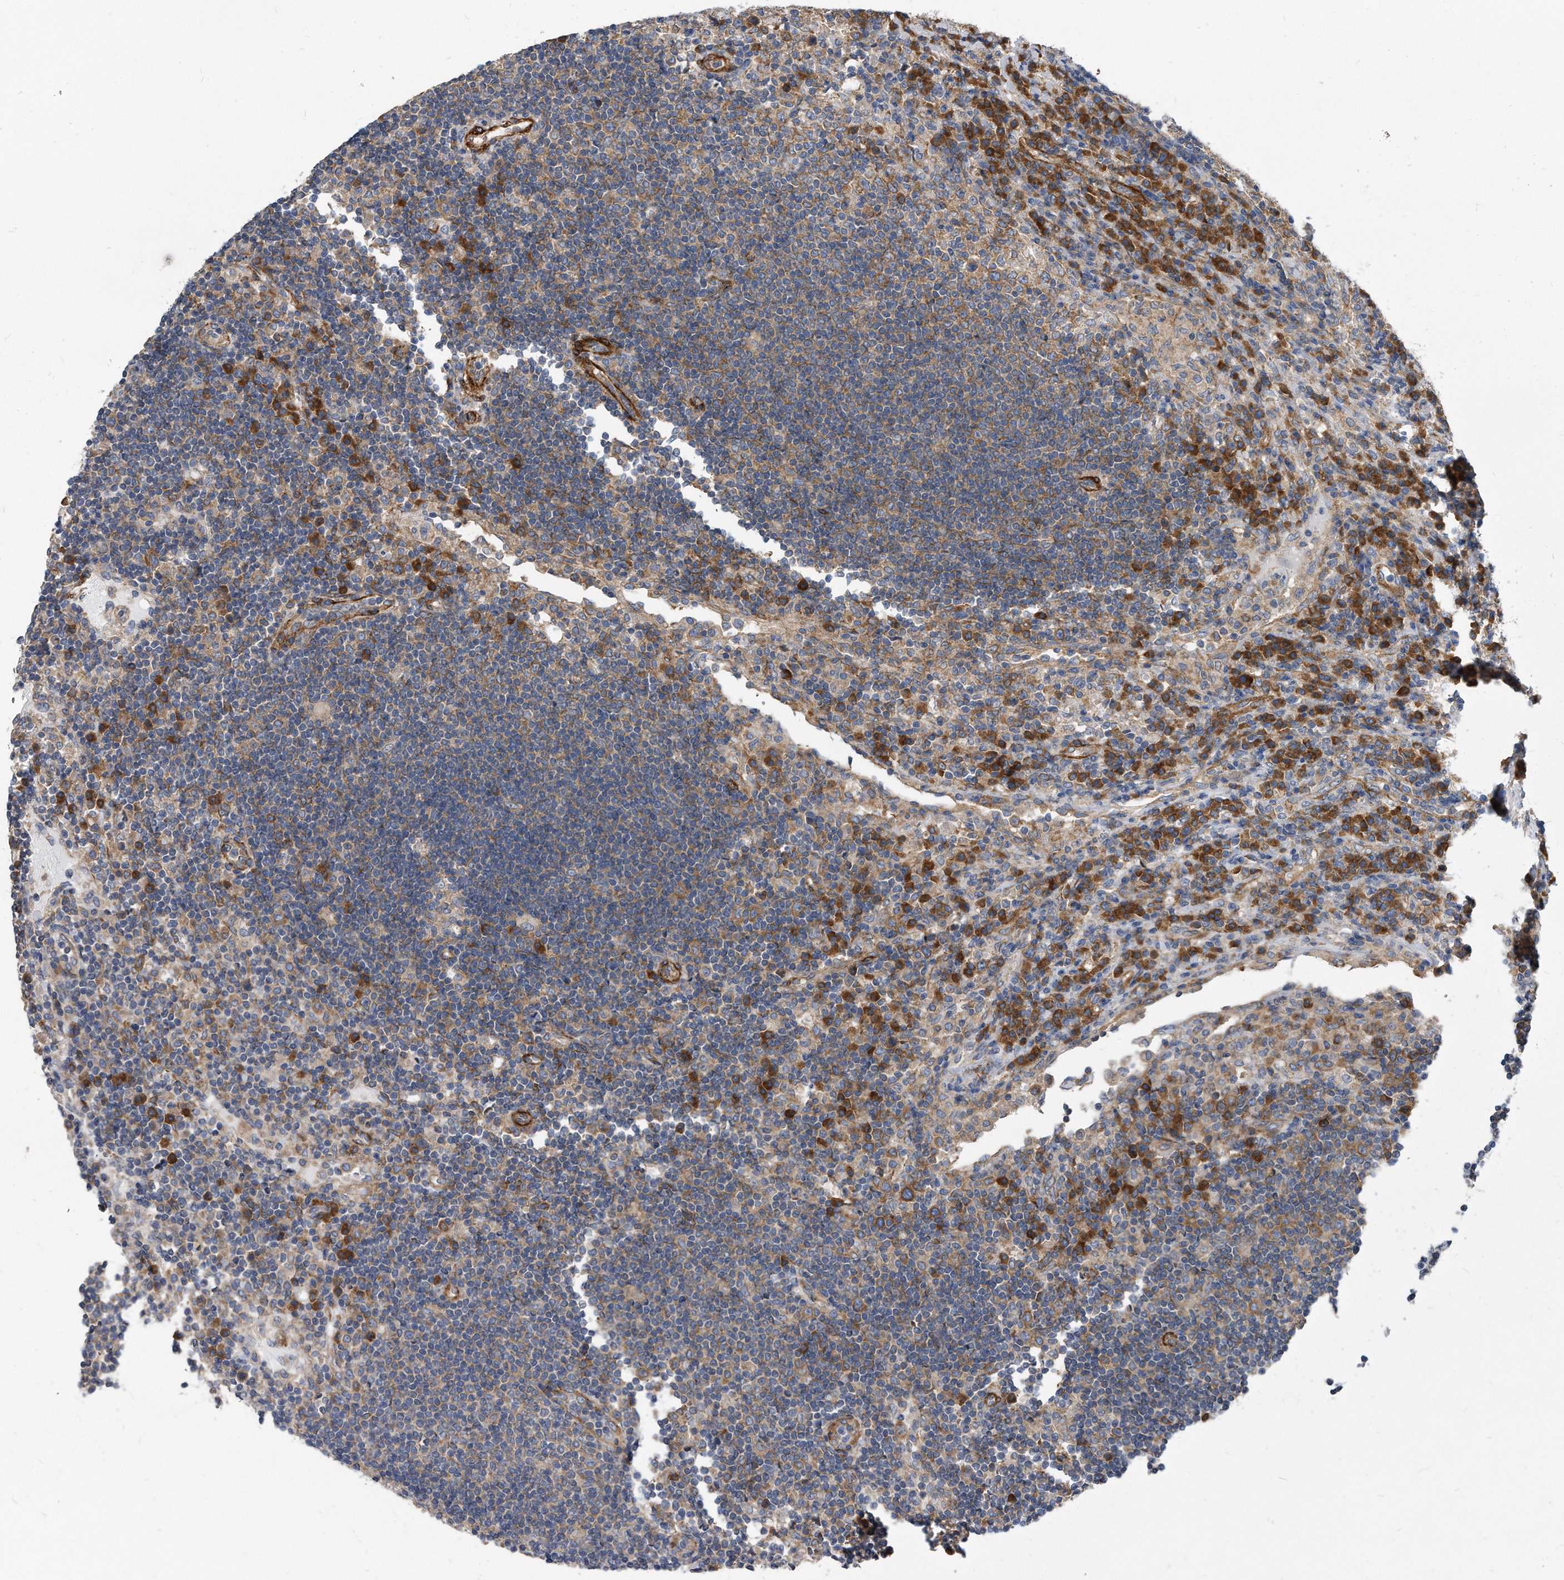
{"staining": {"intensity": "moderate", "quantity": "25%-75%", "location": "cytoplasmic/membranous"}, "tissue": "lymph node", "cell_type": "Non-germinal center cells", "image_type": "normal", "snomed": [{"axis": "morphology", "description": "Normal tissue, NOS"}, {"axis": "topography", "description": "Lymph node"}], "caption": "There is medium levels of moderate cytoplasmic/membranous staining in non-germinal center cells of normal lymph node, as demonstrated by immunohistochemical staining (brown color).", "gene": "EIF2B4", "patient": {"sex": "female", "age": 53}}